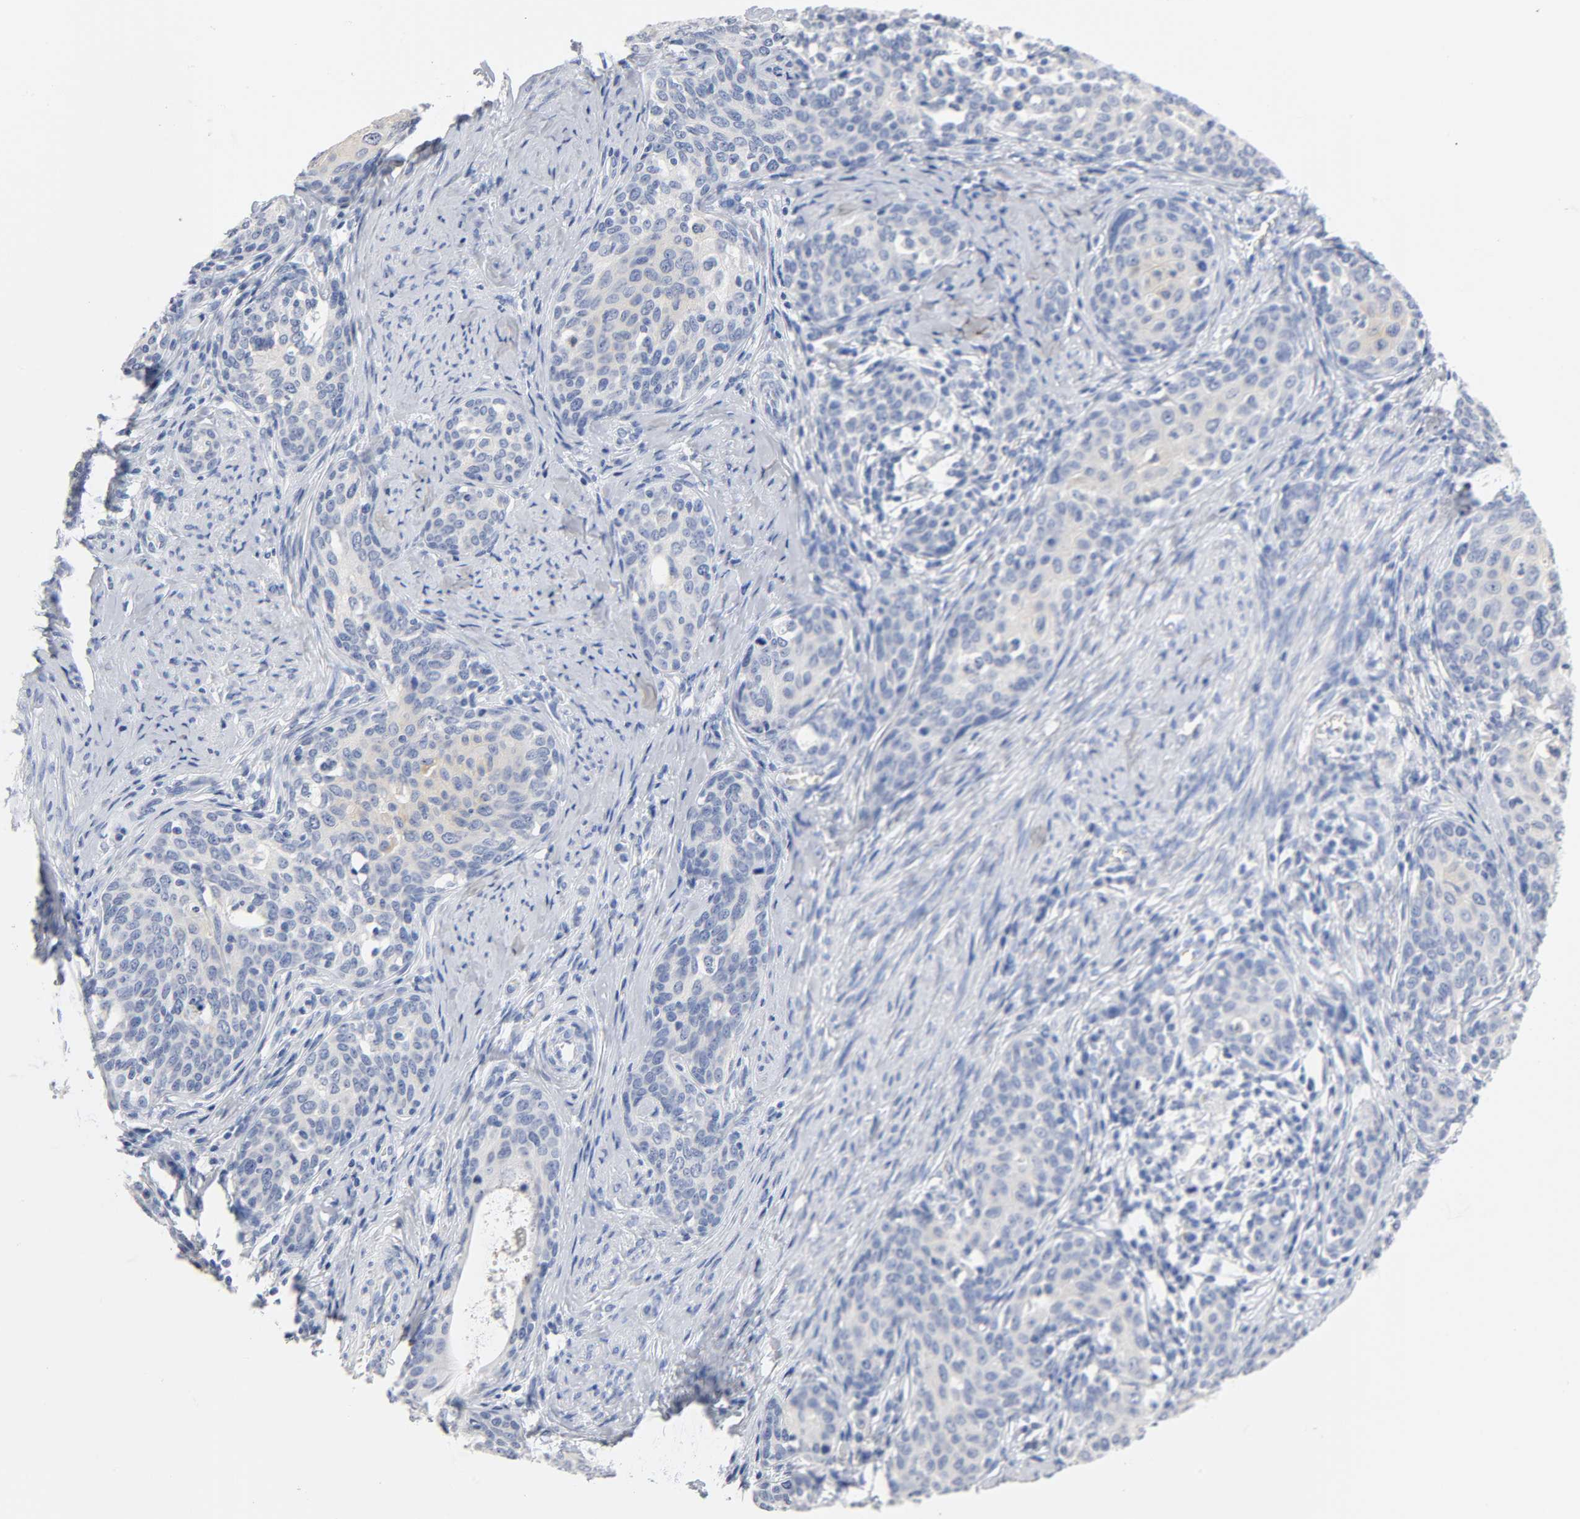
{"staining": {"intensity": "negative", "quantity": "none", "location": "none"}, "tissue": "cervical cancer", "cell_type": "Tumor cells", "image_type": "cancer", "snomed": [{"axis": "morphology", "description": "Squamous cell carcinoma, NOS"}, {"axis": "morphology", "description": "Adenocarcinoma, NOS"}, {"axis": "topography", "description": "Cervix"}], "caption": "There is no significant expression in tumor cells of cervical adenocarcinoma.", "gene": "ACP3", "patient": {"sex": "female", "age": 52}}